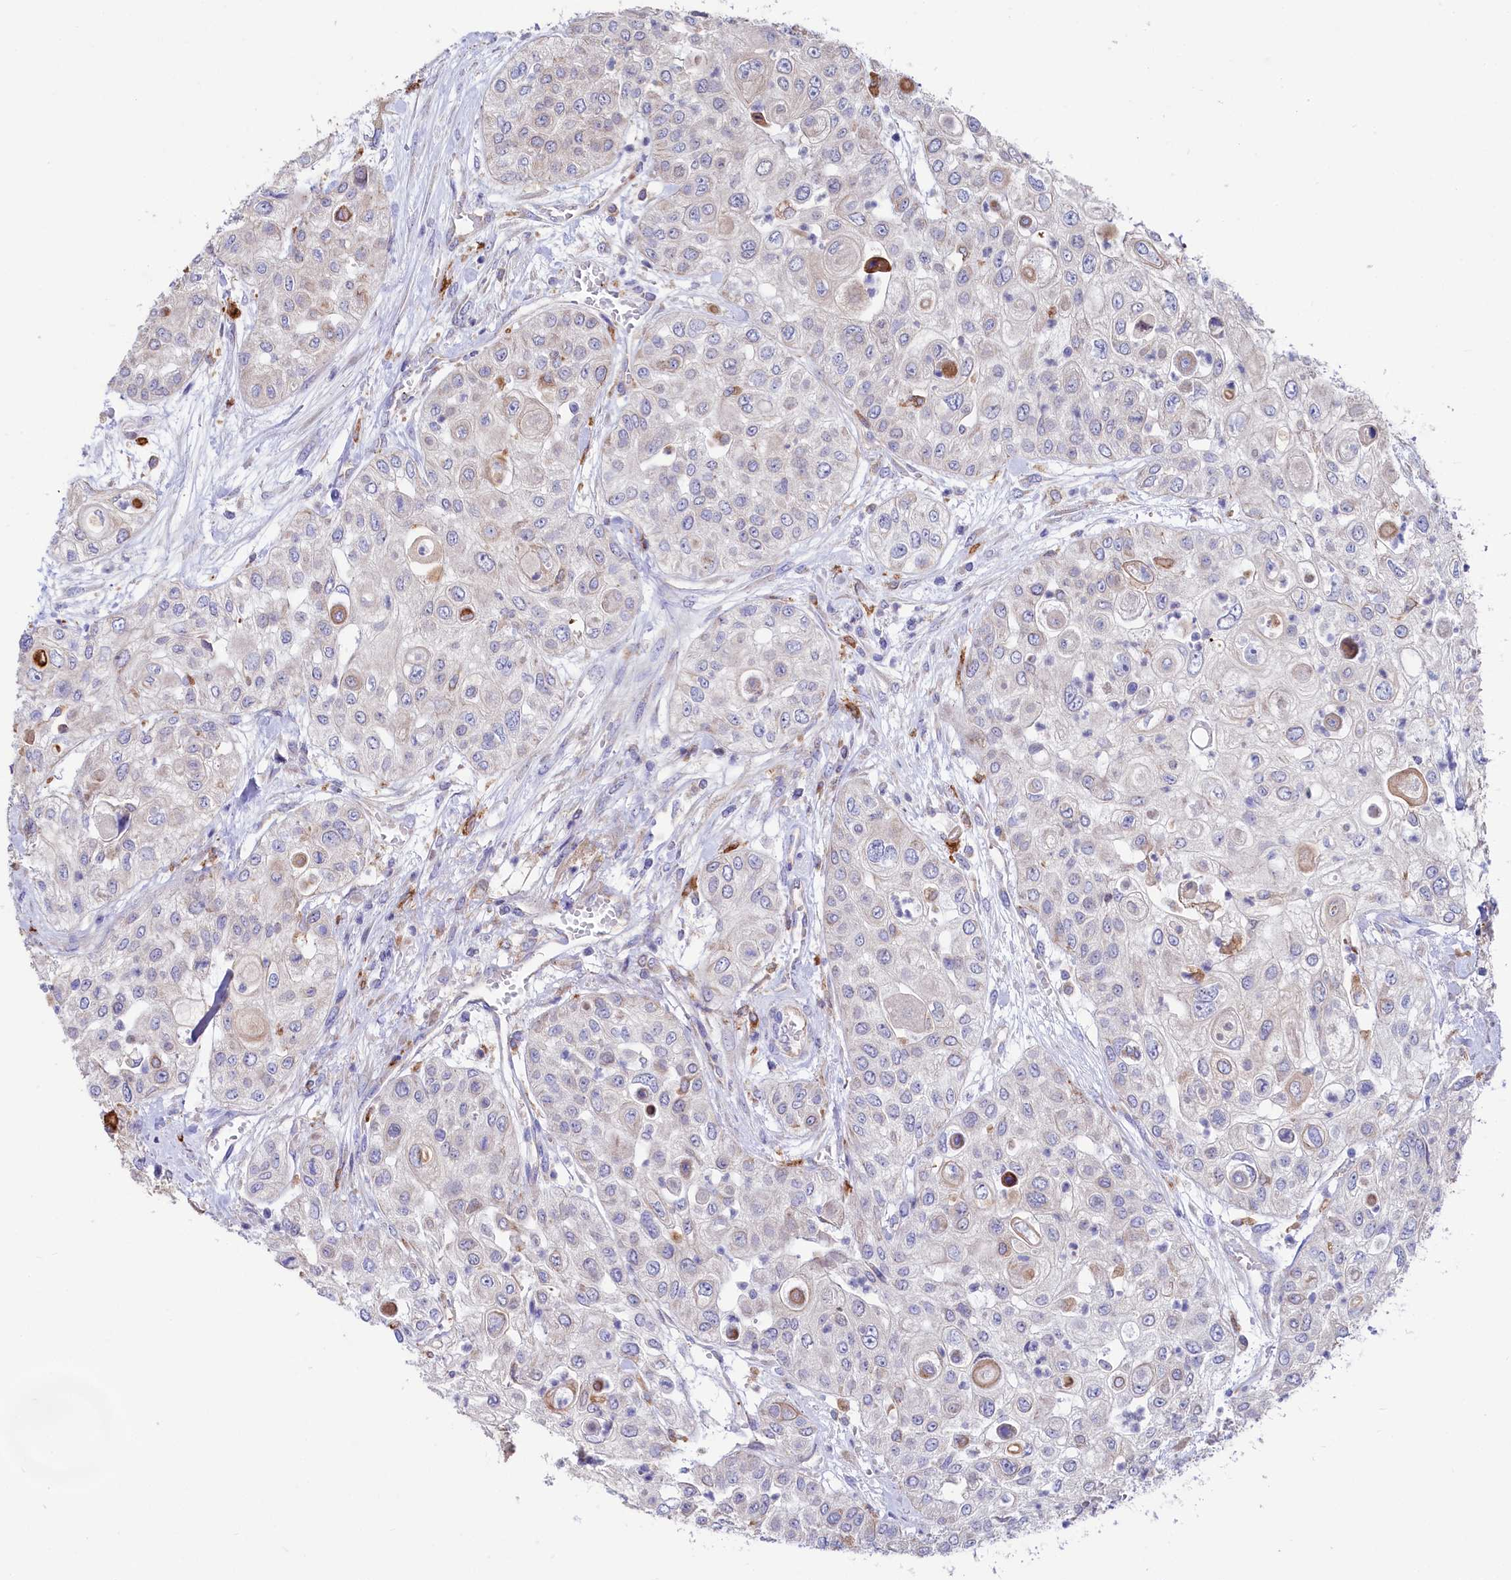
{"staining": {"intensity": "negative", "quantity": "none", "location": "none"}, "tissue": "urothelial cancer", "cell_type": "Tumor cells", "image_type": "cancer", "snomed": [{"axis": "morphology", "description": "Urothelial carcinoma, High grade"}, {"axis": "topography", "description": "Urinary bladder"}], "caption": "Urothelial cancer was stained to show a protein in brown. There is no significant positivity in tumor cells.", "gene": "CHID1", "patient": {"sex": "female", "age": 79}}